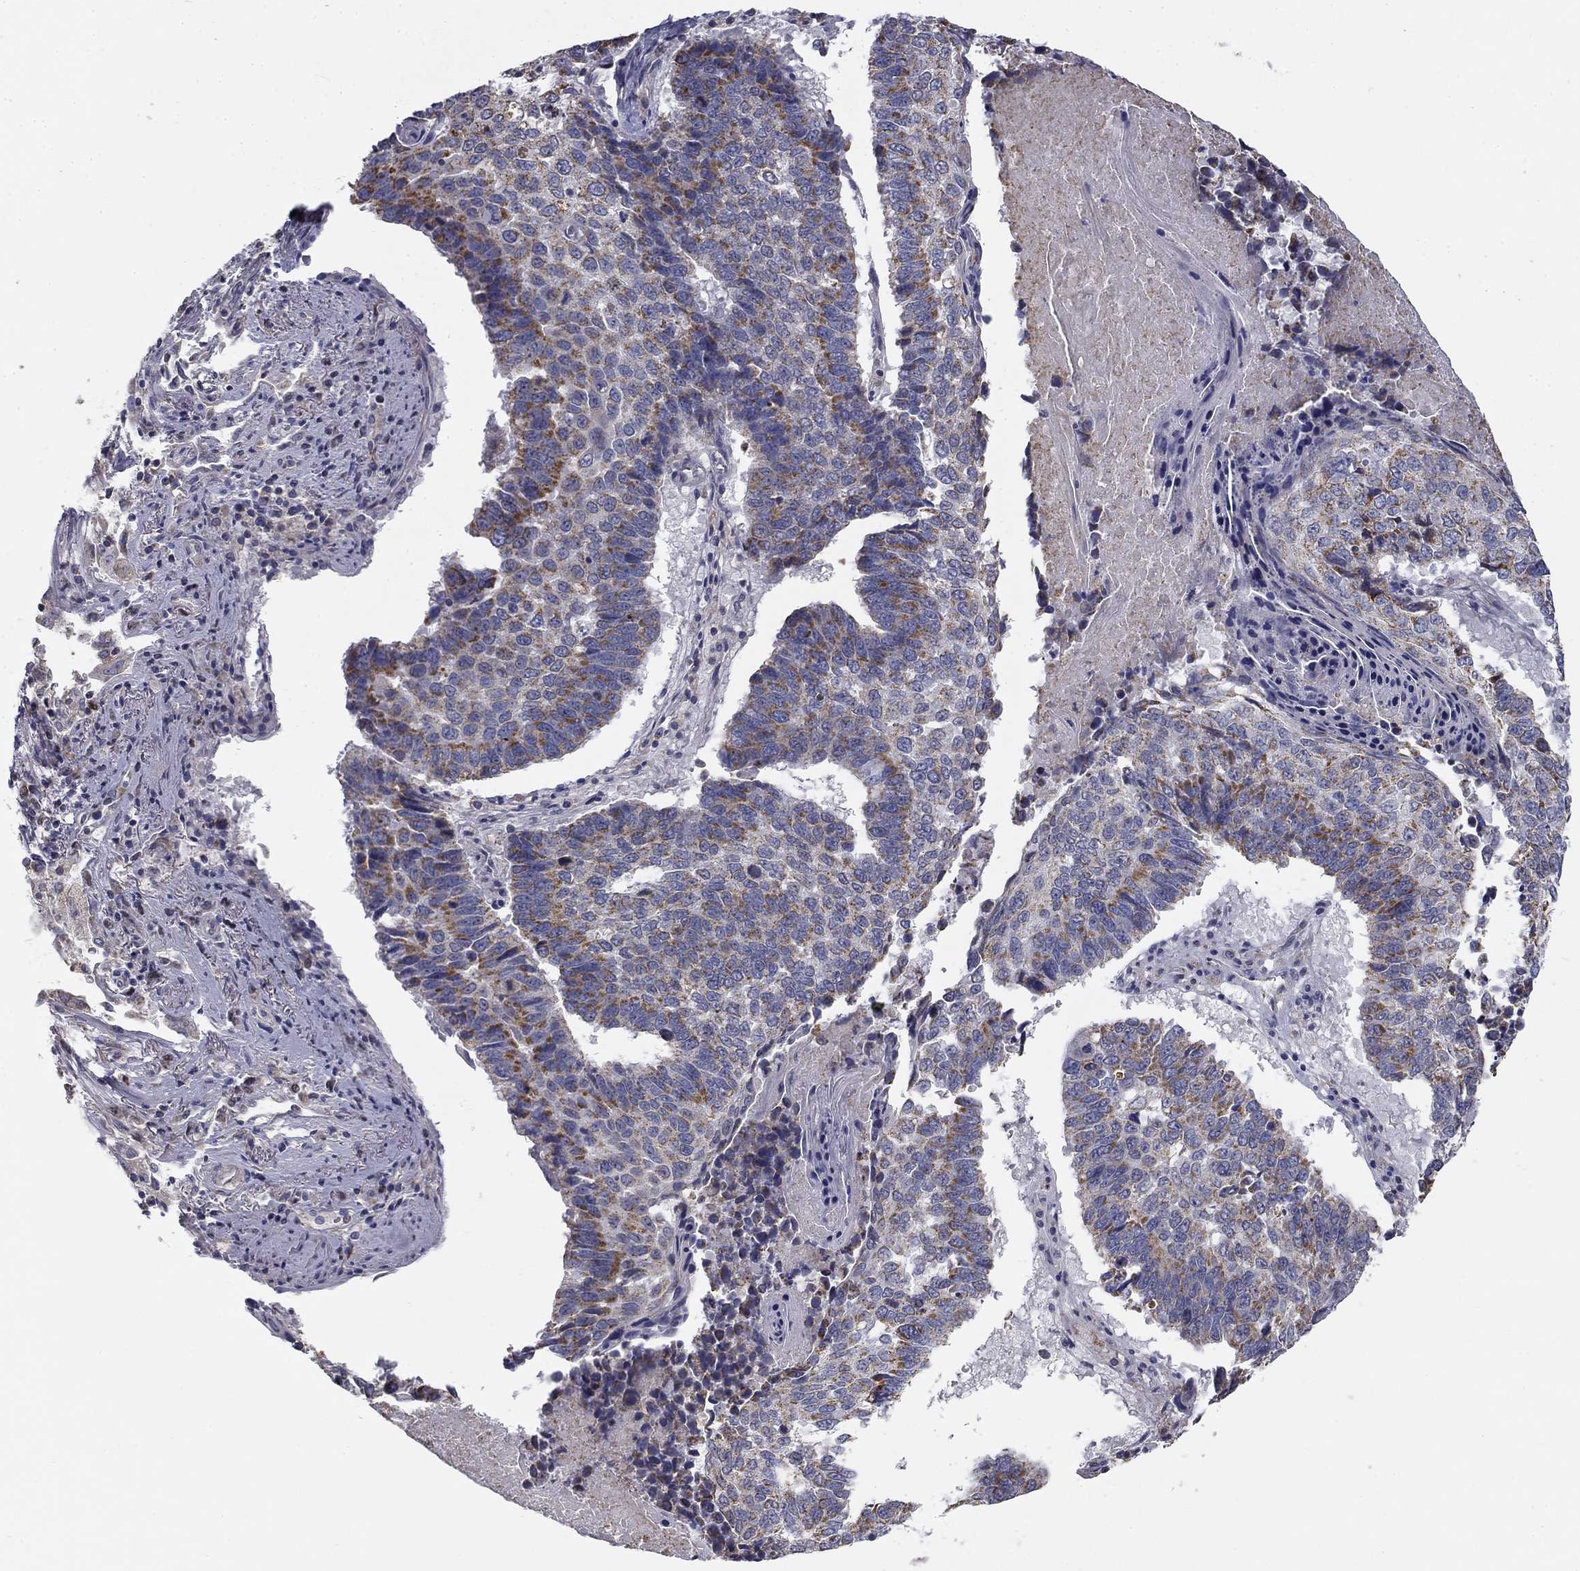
{"staining": {"intensity": "moderate", "quantity": "25%-75%", "location": "cytoplasmic/membranous"}, "tissue": "lung cancer", "cell_type": "Tumor cells", "image_type": "cancer", "snomed": [{"axis": "morphology", "description": "Squamous cell carcinoma, NOS"}, {"axis": "topography", "description": "Lung"}], "caption": "Immunohistochemistry image of lung cancer stained for a protein (brown), which displays medium levels of moderate cytoplasmic/membranous staining in approximately 25%-75% of tumor cells.", "gene": "SLC2A9", "patient": {"sex": "male", "age": 73}}